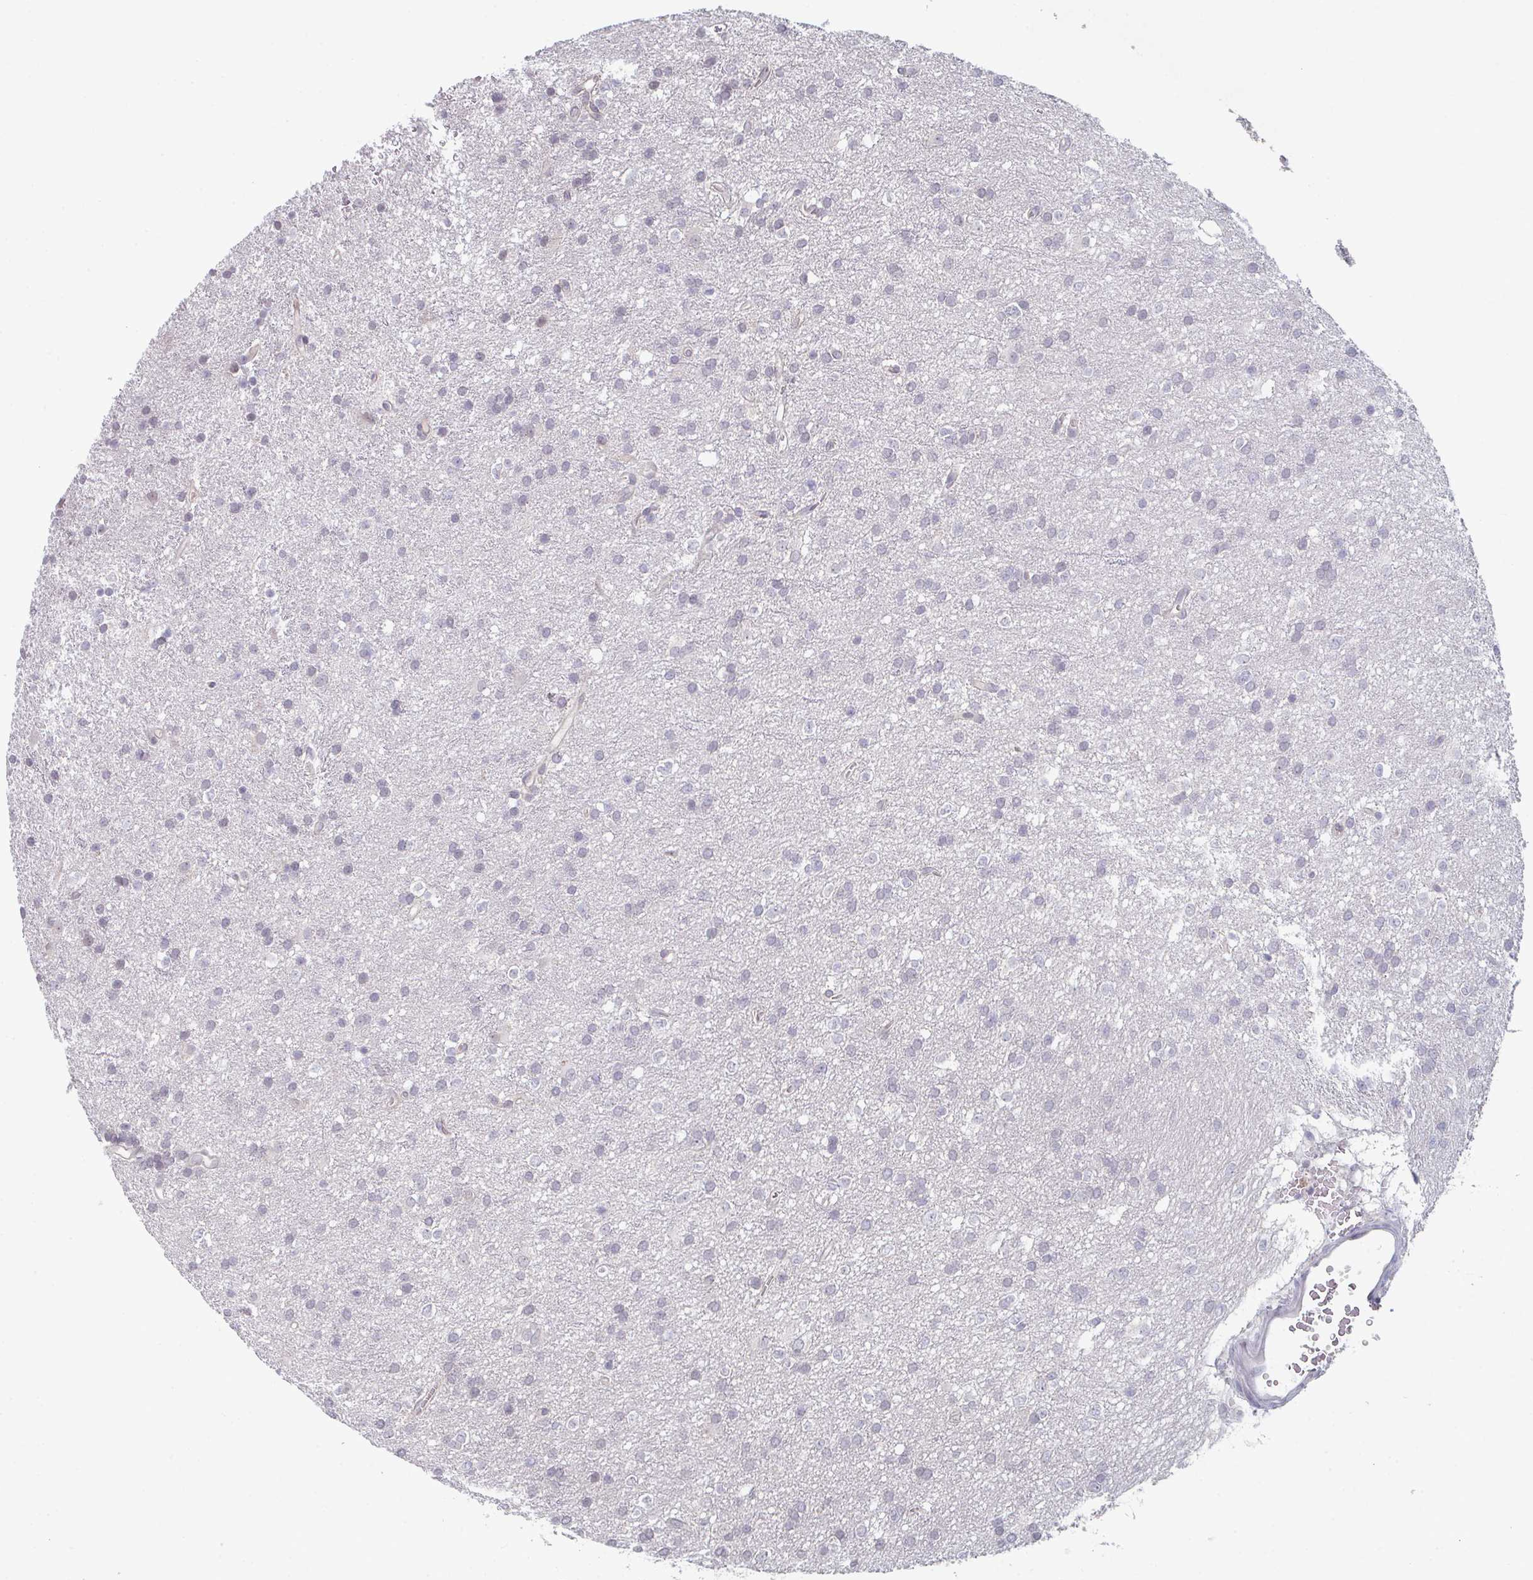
{"staining": {"intensity": "negative", "quantity": "none", "location": "none"}, "tissue": "glioma", "cell_type": "Tumor cells", "image_type": "cancer", "snomed": [{"axis": "morphology", "description": "Glioma, malignant, Low grade"}, {"axis": "topography", "description": "Brain"}], "caption": "High power microscopy photomicrograph of an IHC photomicrograph of glioma, revealing no significant expression in tumor cells.", "gene": "ZNF214", "patient": {"sex": "female", "age": 33}}